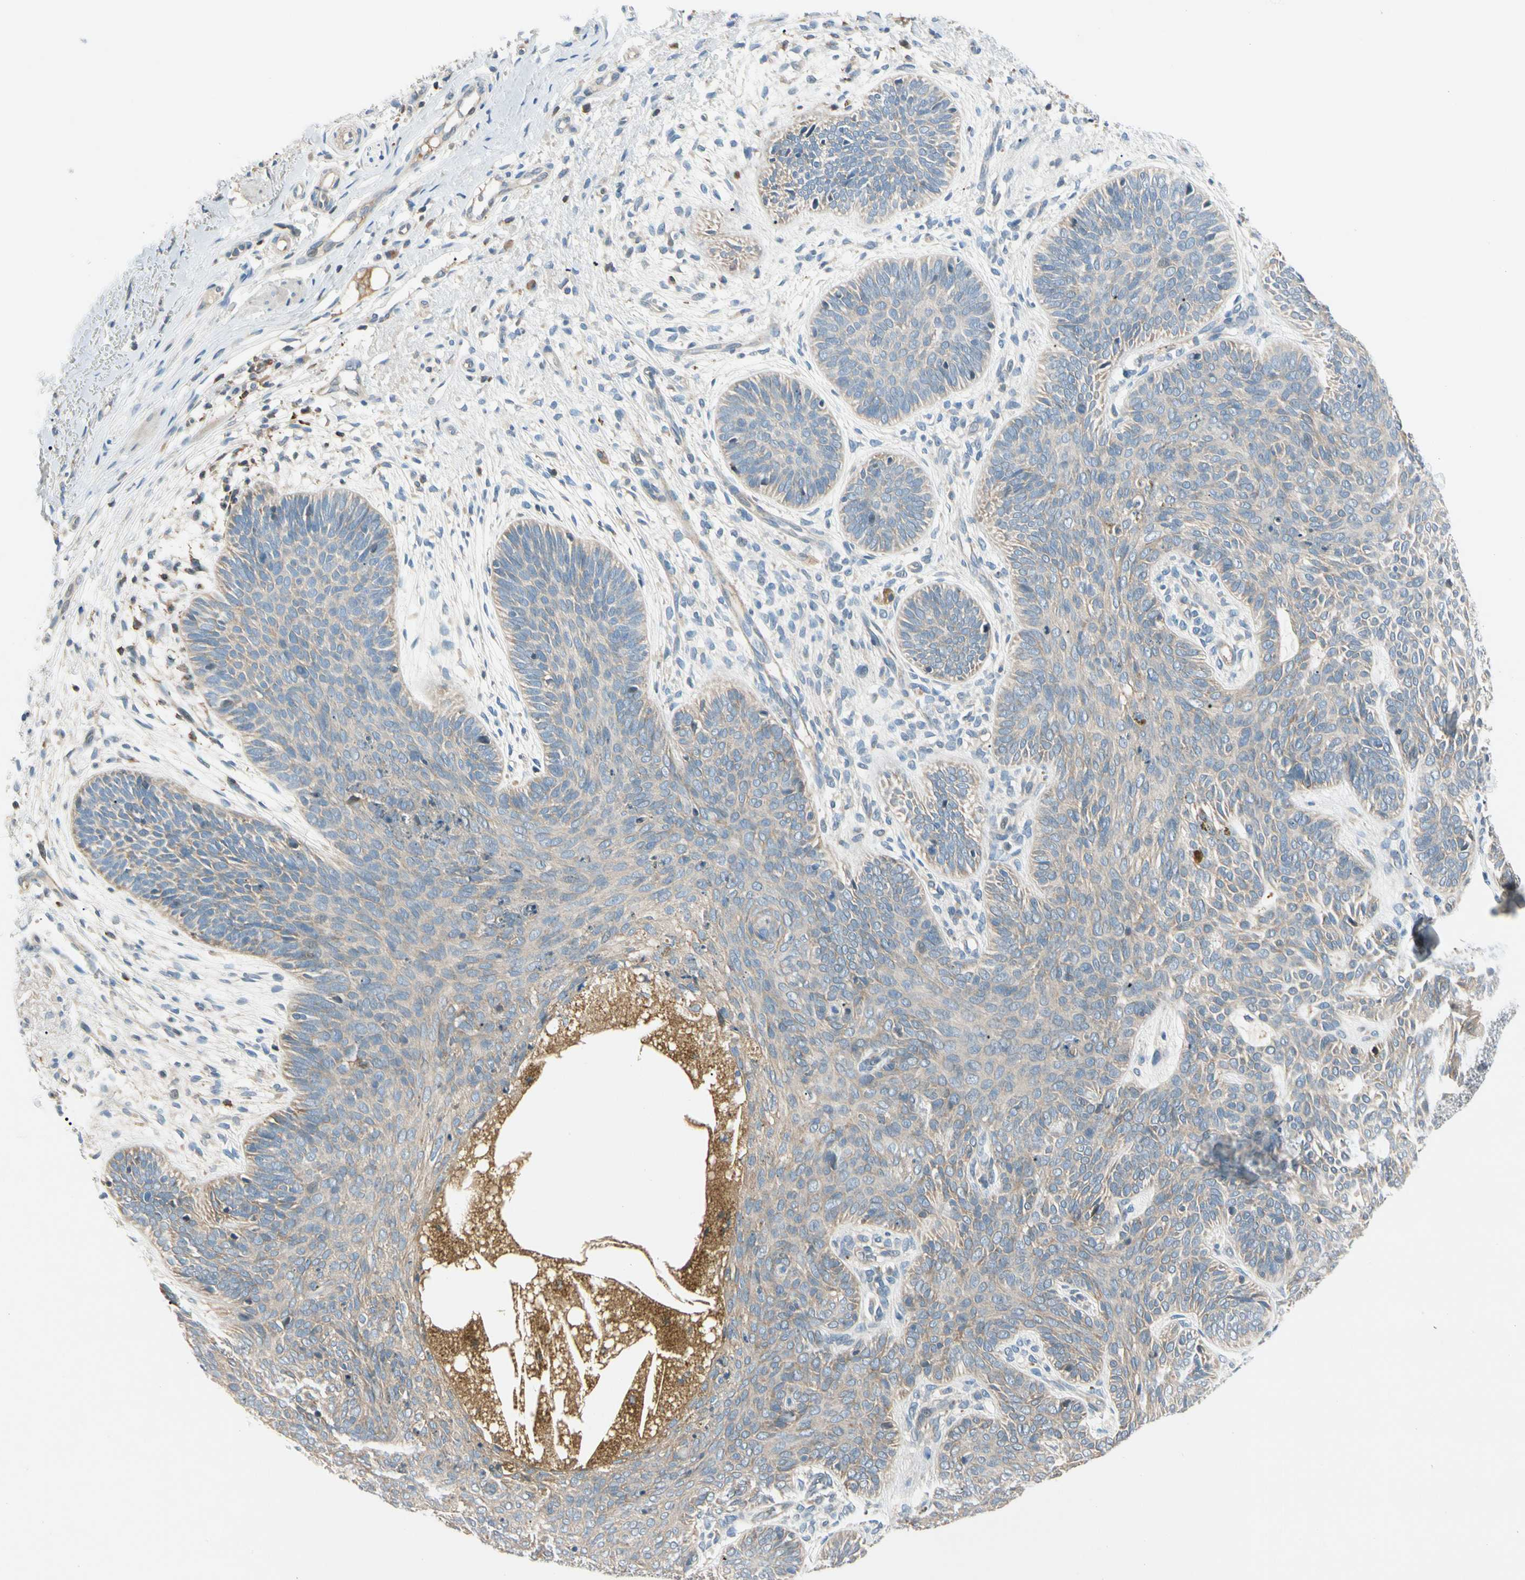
{"staining": {"intensity": "weak", "quantity": ">75%", "location": "cytoplasmic/membranous"}, "tissue": "skin cancer", "cell_type": "Tumor cells", "image_type": "cancer", "snomed": [{"axis": "morphology", "description": "Normal tissue, NOS"}, {"axis": "morphology", "description": "Basal cell carcinoma"}, {"axis": "topography", "description": "Skin"}], "caption": "This is an image of IHC staining of basal cell carcinoma (skin), which shows weak staining in the cytoplasmic/membranous of tumor cells.", "gene": "CDH6", "patient": {"sex": "male", "age": 52}}